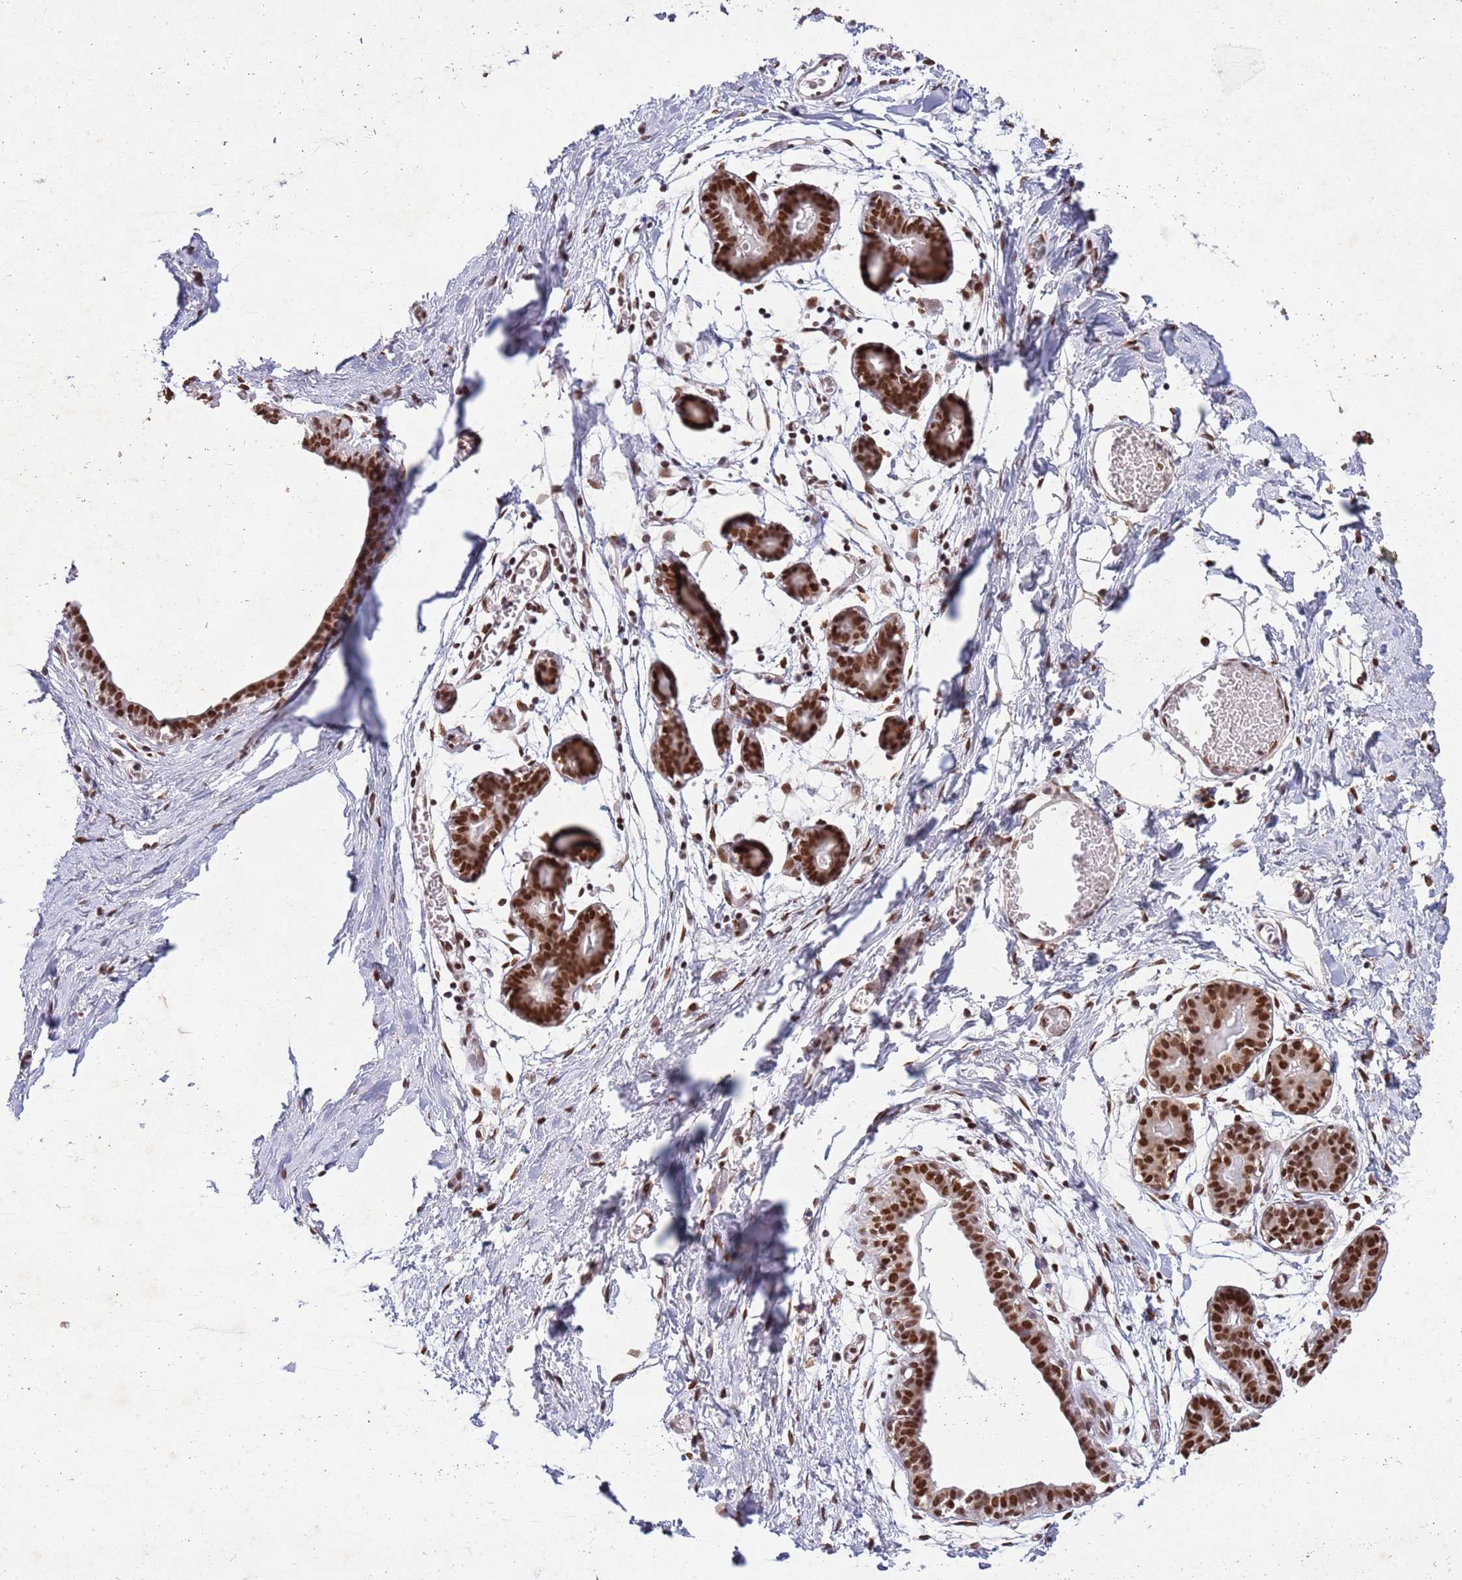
{"staining": {"intensity": "moderate", "quantity": "25%-75%", "location": "nuclear"}, "tissue": "breast", "cell_type": "Adipocytes", "image_type": "normal", "snomed": [{"axis": "morphology", "description": "Normal tissue, NOS"}, {"axis": "topography", "description": "Breast"}], "caption": "Breast stained for a protein exhibits moderate nuclear positivity in adipocytes.", "gene": "ESF1", "patient": {"sex": "female", "age": 27}}